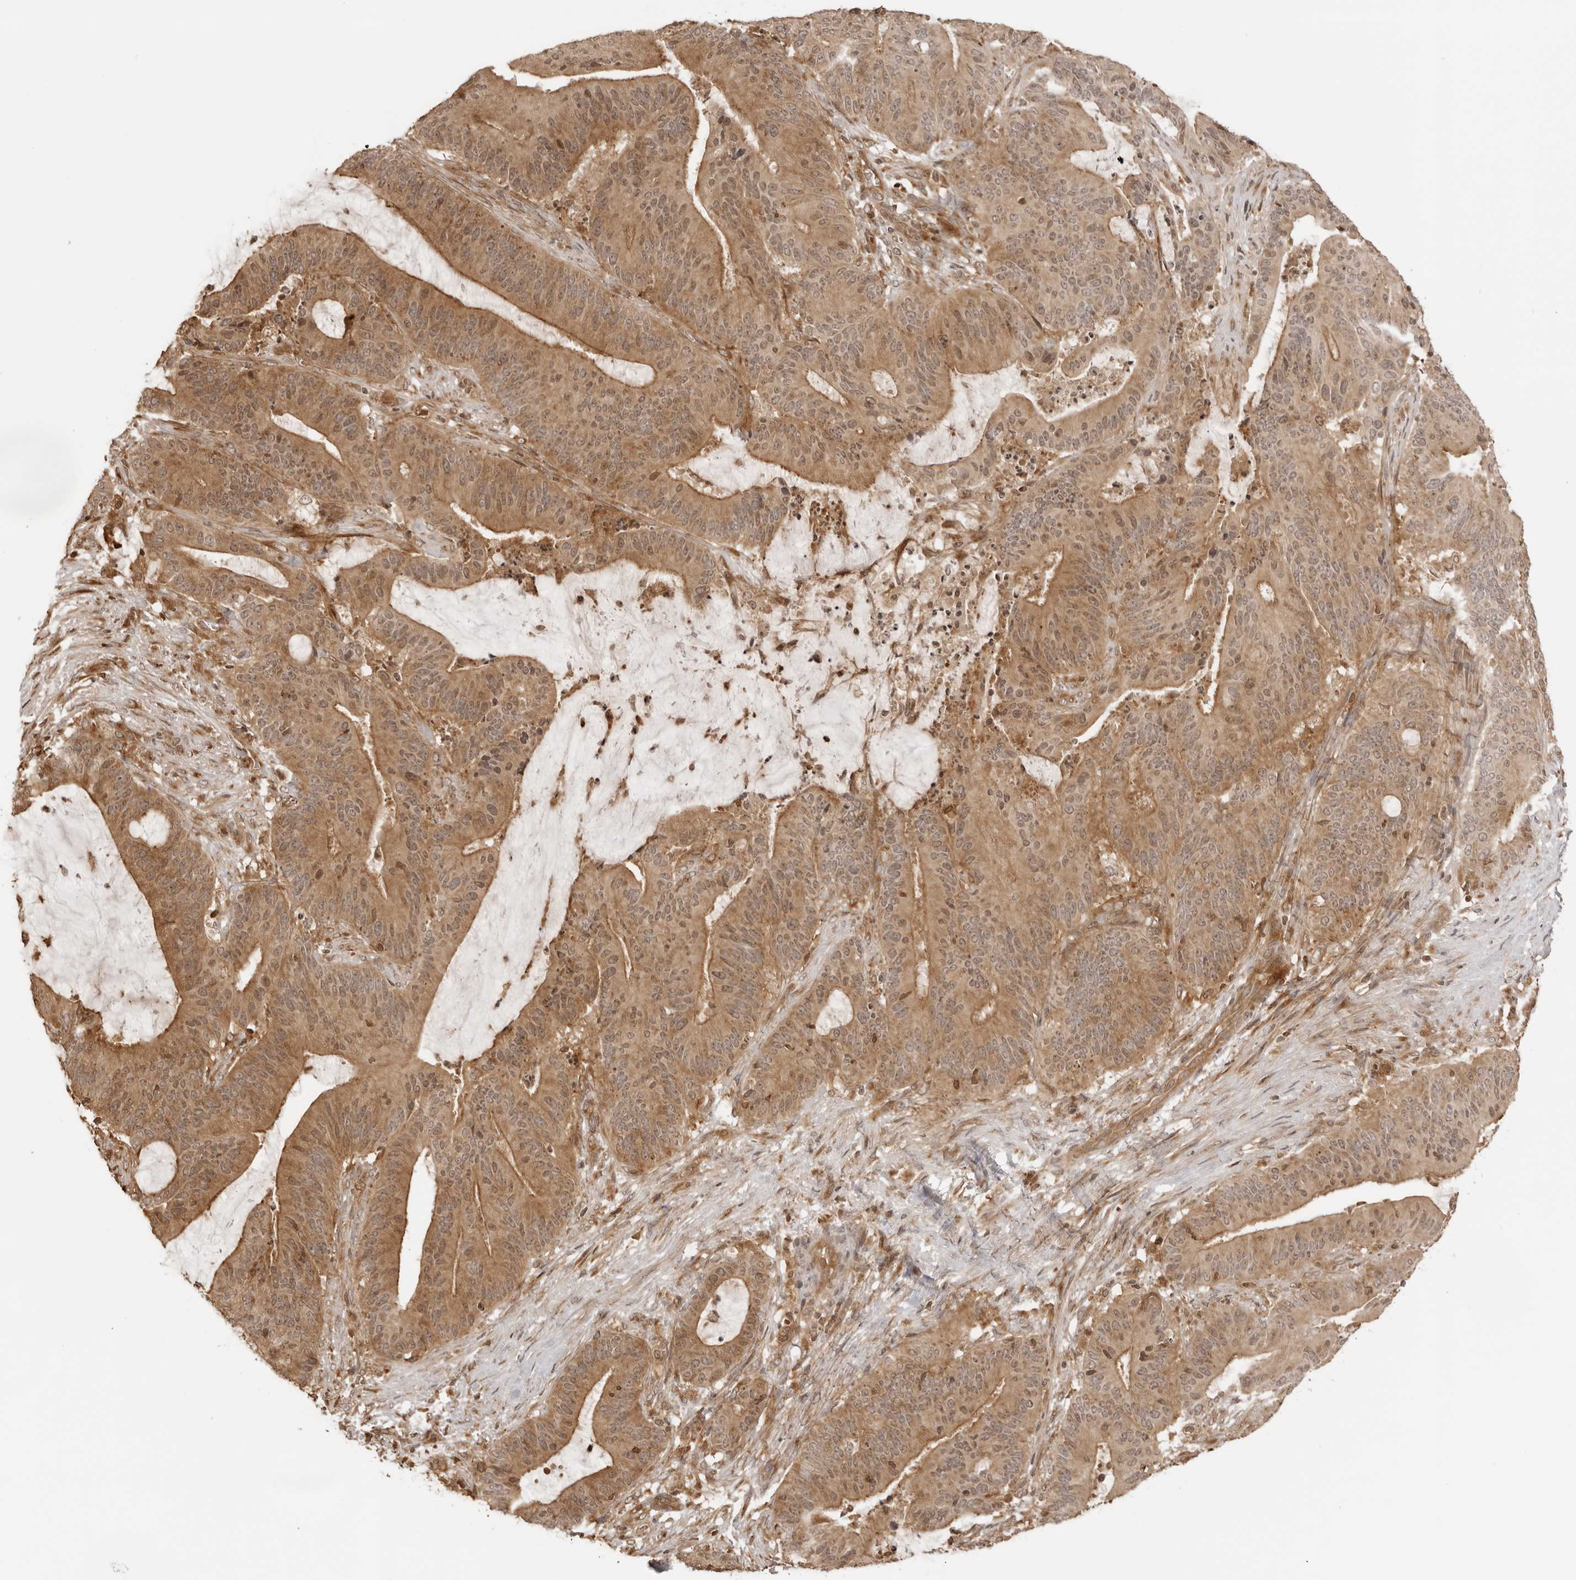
{"staining": {"intensity": "strong", "quantity": ">75%", "location": "cytoplasmic/membranous"}, "tissue": "liver cancer", "cell_type": "Tumor cells", "image_type": "cancer", "snomed": [{"axis": "morphology", "description": "Normal tissue, NOS"}, {"axis": "morphology", "description": "Cholangiocarcinoma"}, {"axis": "topography", "description": "Liver"}, {"axis": "topography", "description": "Peripheral nerve tissue"}], "caption": "DAB (3,3'-diaminobenzidine) immunohistochemical staining of human liver cancer (cholangiocarcinoma) displays strong cytoplasmic/membranous protein positivity in approximately >75% of tumor cells.", "gene": "IKBKE", "patient": {"sex": "female", "age": 73}}